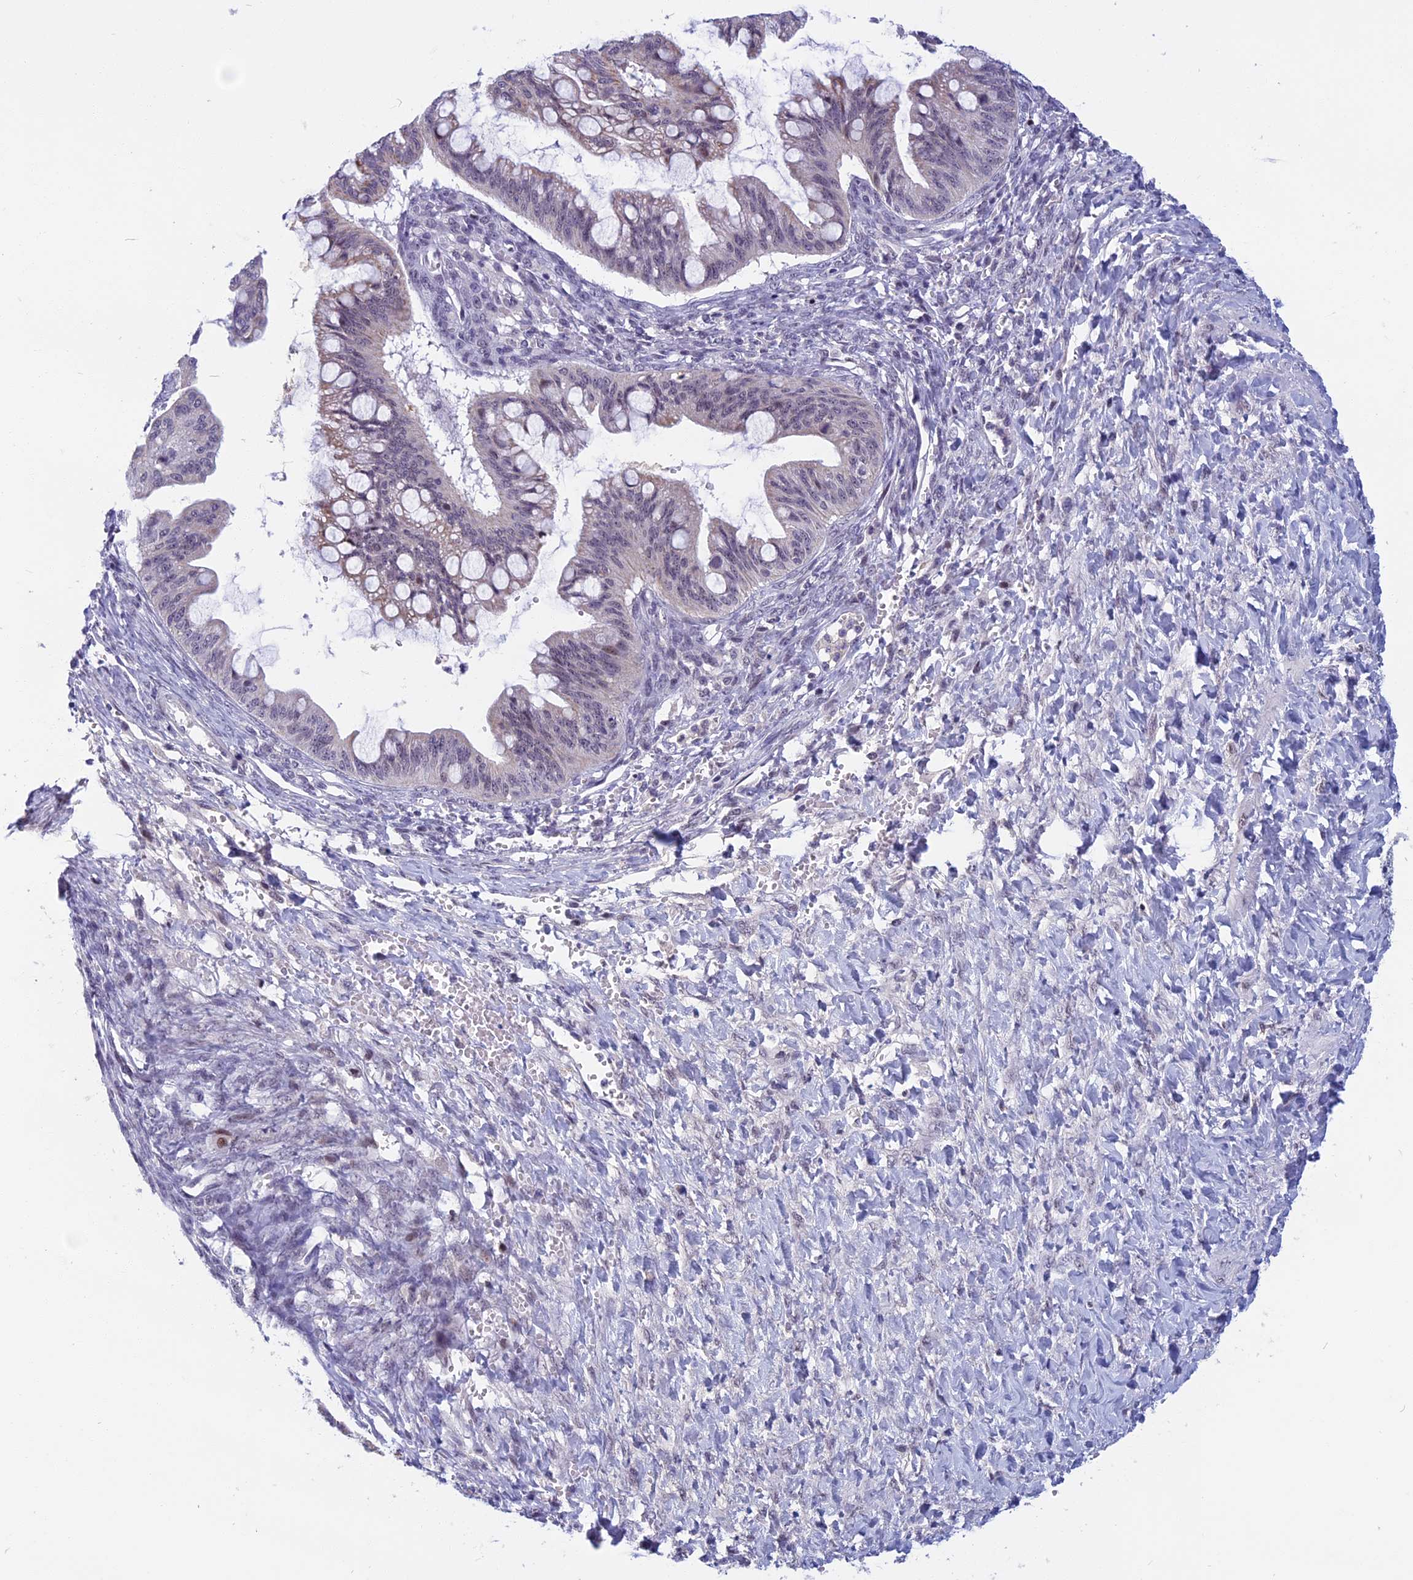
{"staining": {"intensity": "weak", "quantity": "<25%", "location": "cytoplasmic/membranous"}, "tissue": "ovarian cancer", "cell_type": "Tumor cells", "image_type": "cancer", "snomed": [{"axis": "morphology", "description": "Cystadenocarcinoma, mucinous, NOS"}, {"axis": "topography", "description": "Ovary"}], "caption": "Tumor cells show no significant positivity in ovarian mucinous cystadenocarcinoma.", "gene": "CDC7", "patient": {"sex": "female", "age": 73}}